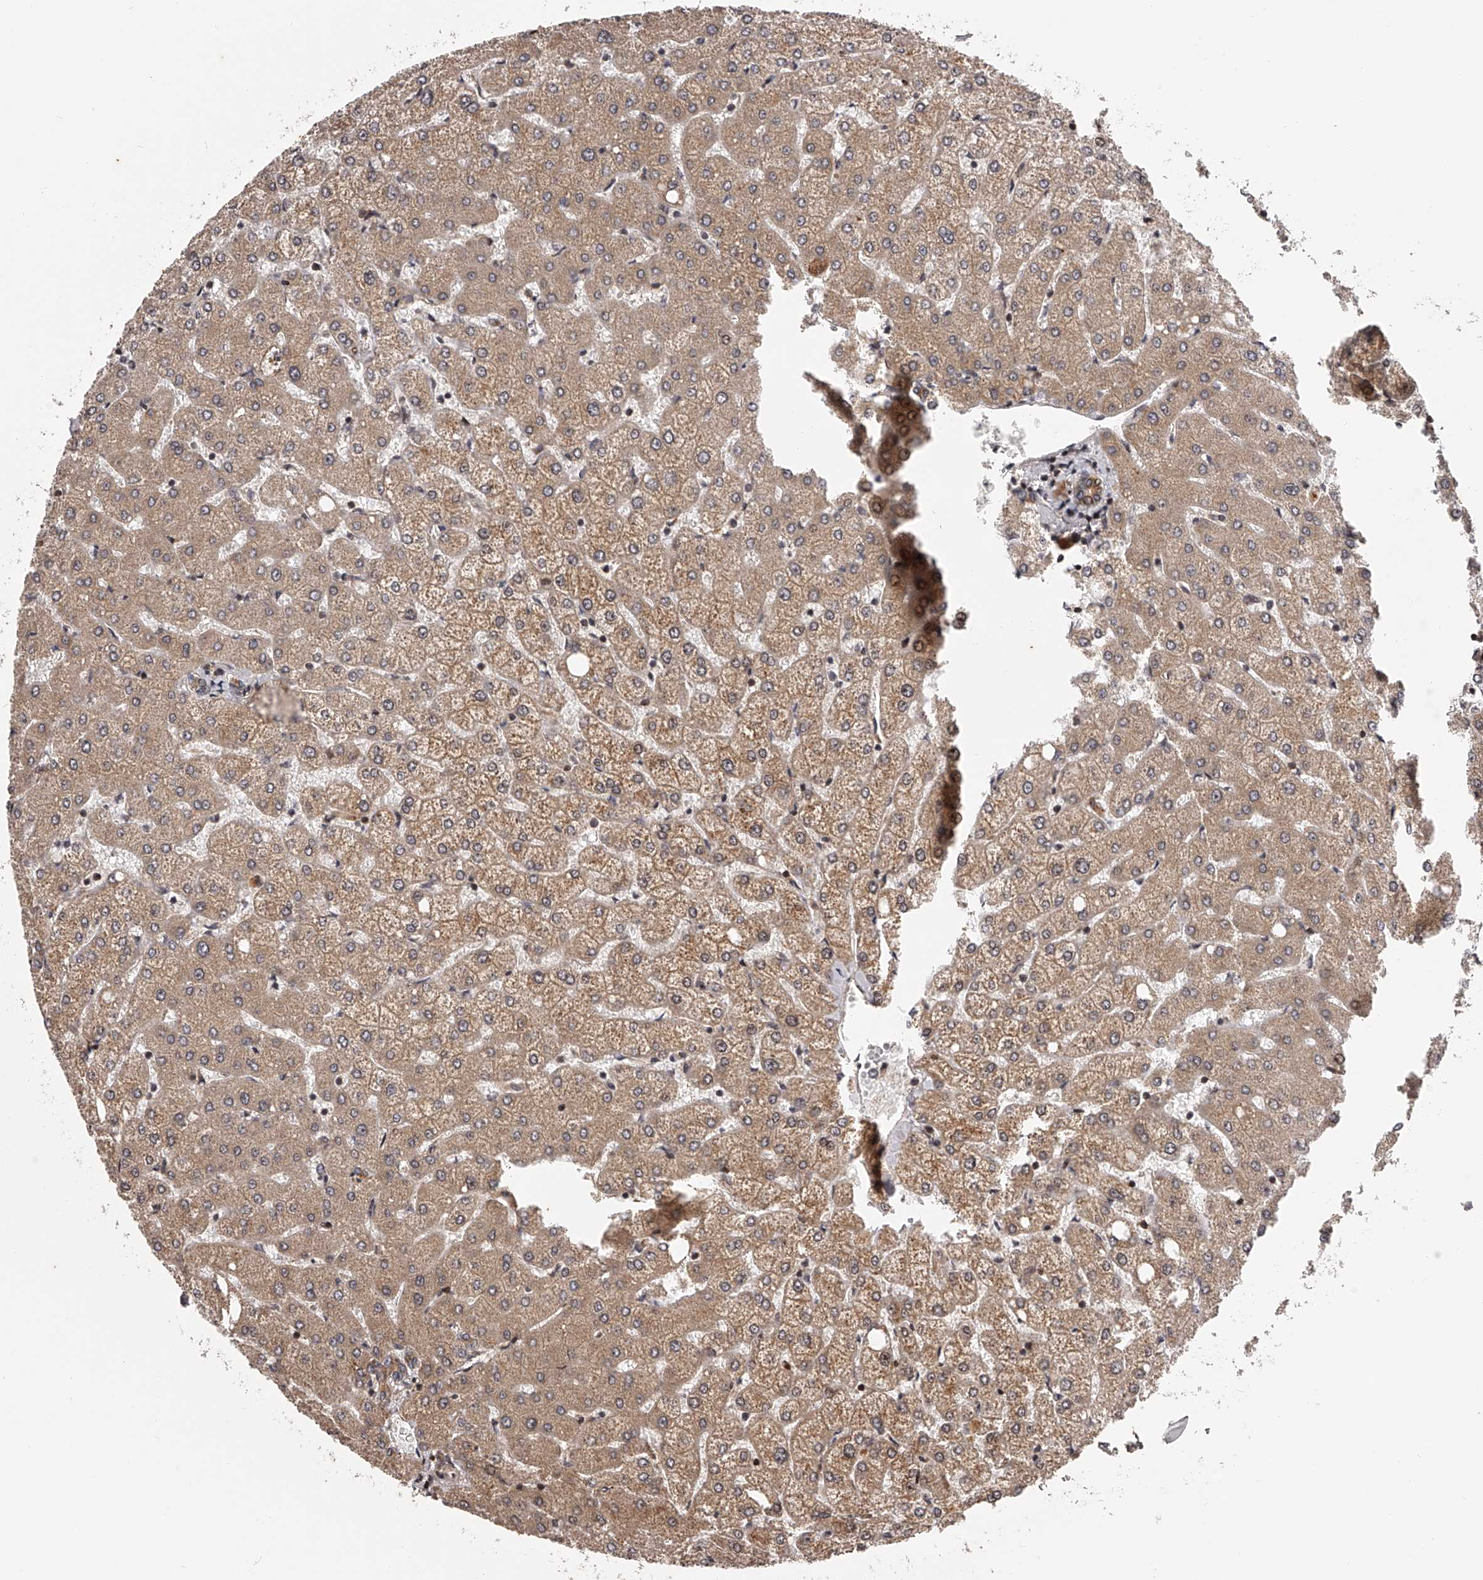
{"staining": {"intensity": "moderate", "quantity": ">75%", "location": "cytoplasmic/membranous"}, "tissue": "liver", "cell_type": "Cholangiocytes", "image_type": "normal", "snomed": [{"axis": "morphology", "description": "Normal tissue, NOS"}, {"axis": "topography", "description": "Liver"}], "caption": "Liver stained with DAB (3,3'-diaminobenzidine) immunohistochemistry shows medium levels of moderate cytoplasmic/membranous staining in about >75% of cholangiocytes.", "gene": "PFDN2", "patient": {"sex": "female", "age": 54}}